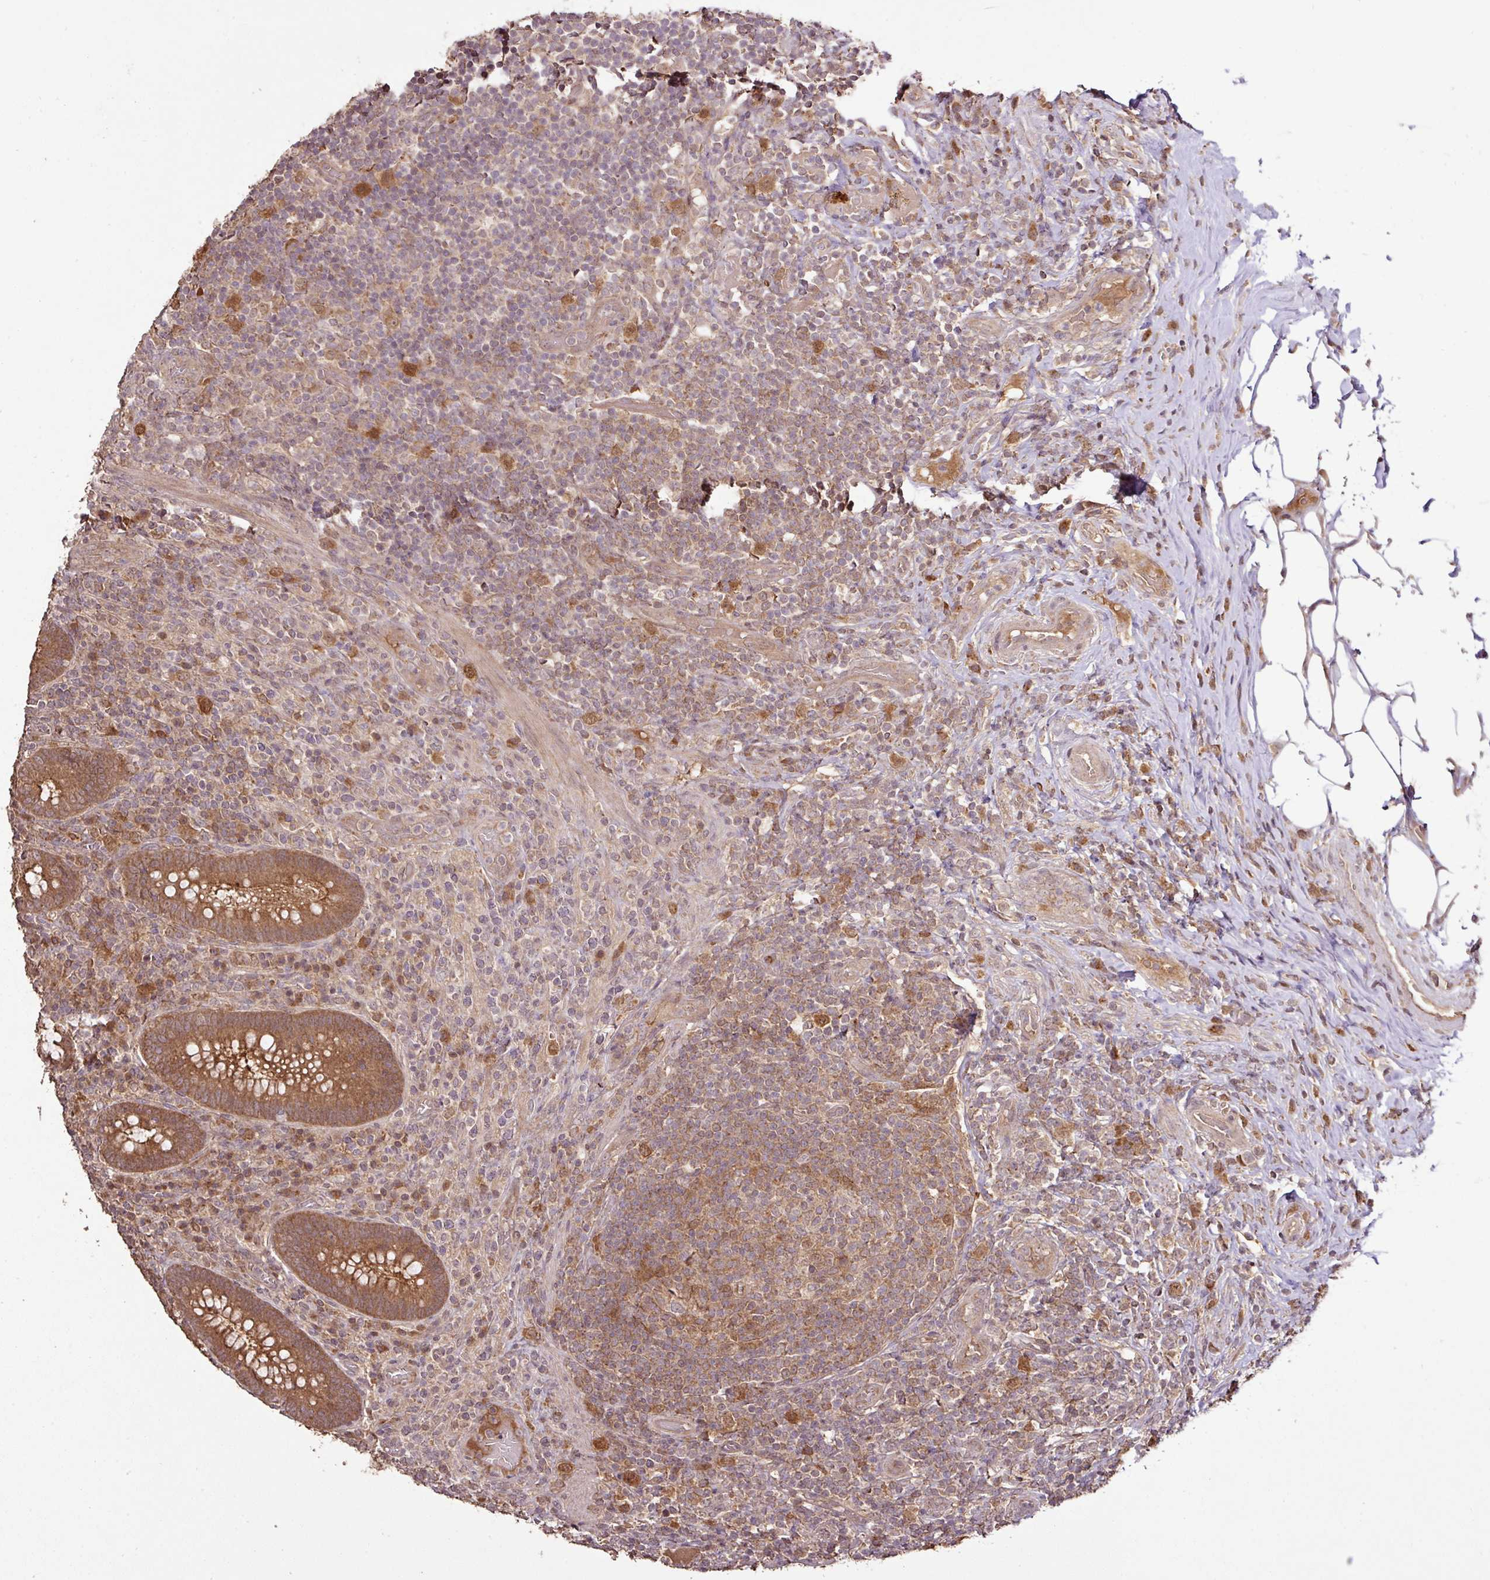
{"staining": {"intensity": "moderate", "quantity": ">75%", "location": "cytoplasmic/membranous"}, "tissue": "appendix", "cell_type": "Glandular cells", "image_type": "normal", "snomed": [{"axis": "morphology", "description": "Normal tissue, NOS"}, {"axis": "topography", "description": "Appendix"}], "caption": "Appendix stained with DAB immunohistochemistry (IHC) displays medium levels of moderate cytoplasmic/membranous staining in approximately >75% of glandular cells.", "gene": "FAIM", "patient": {"sex": "female", "age": 43}}